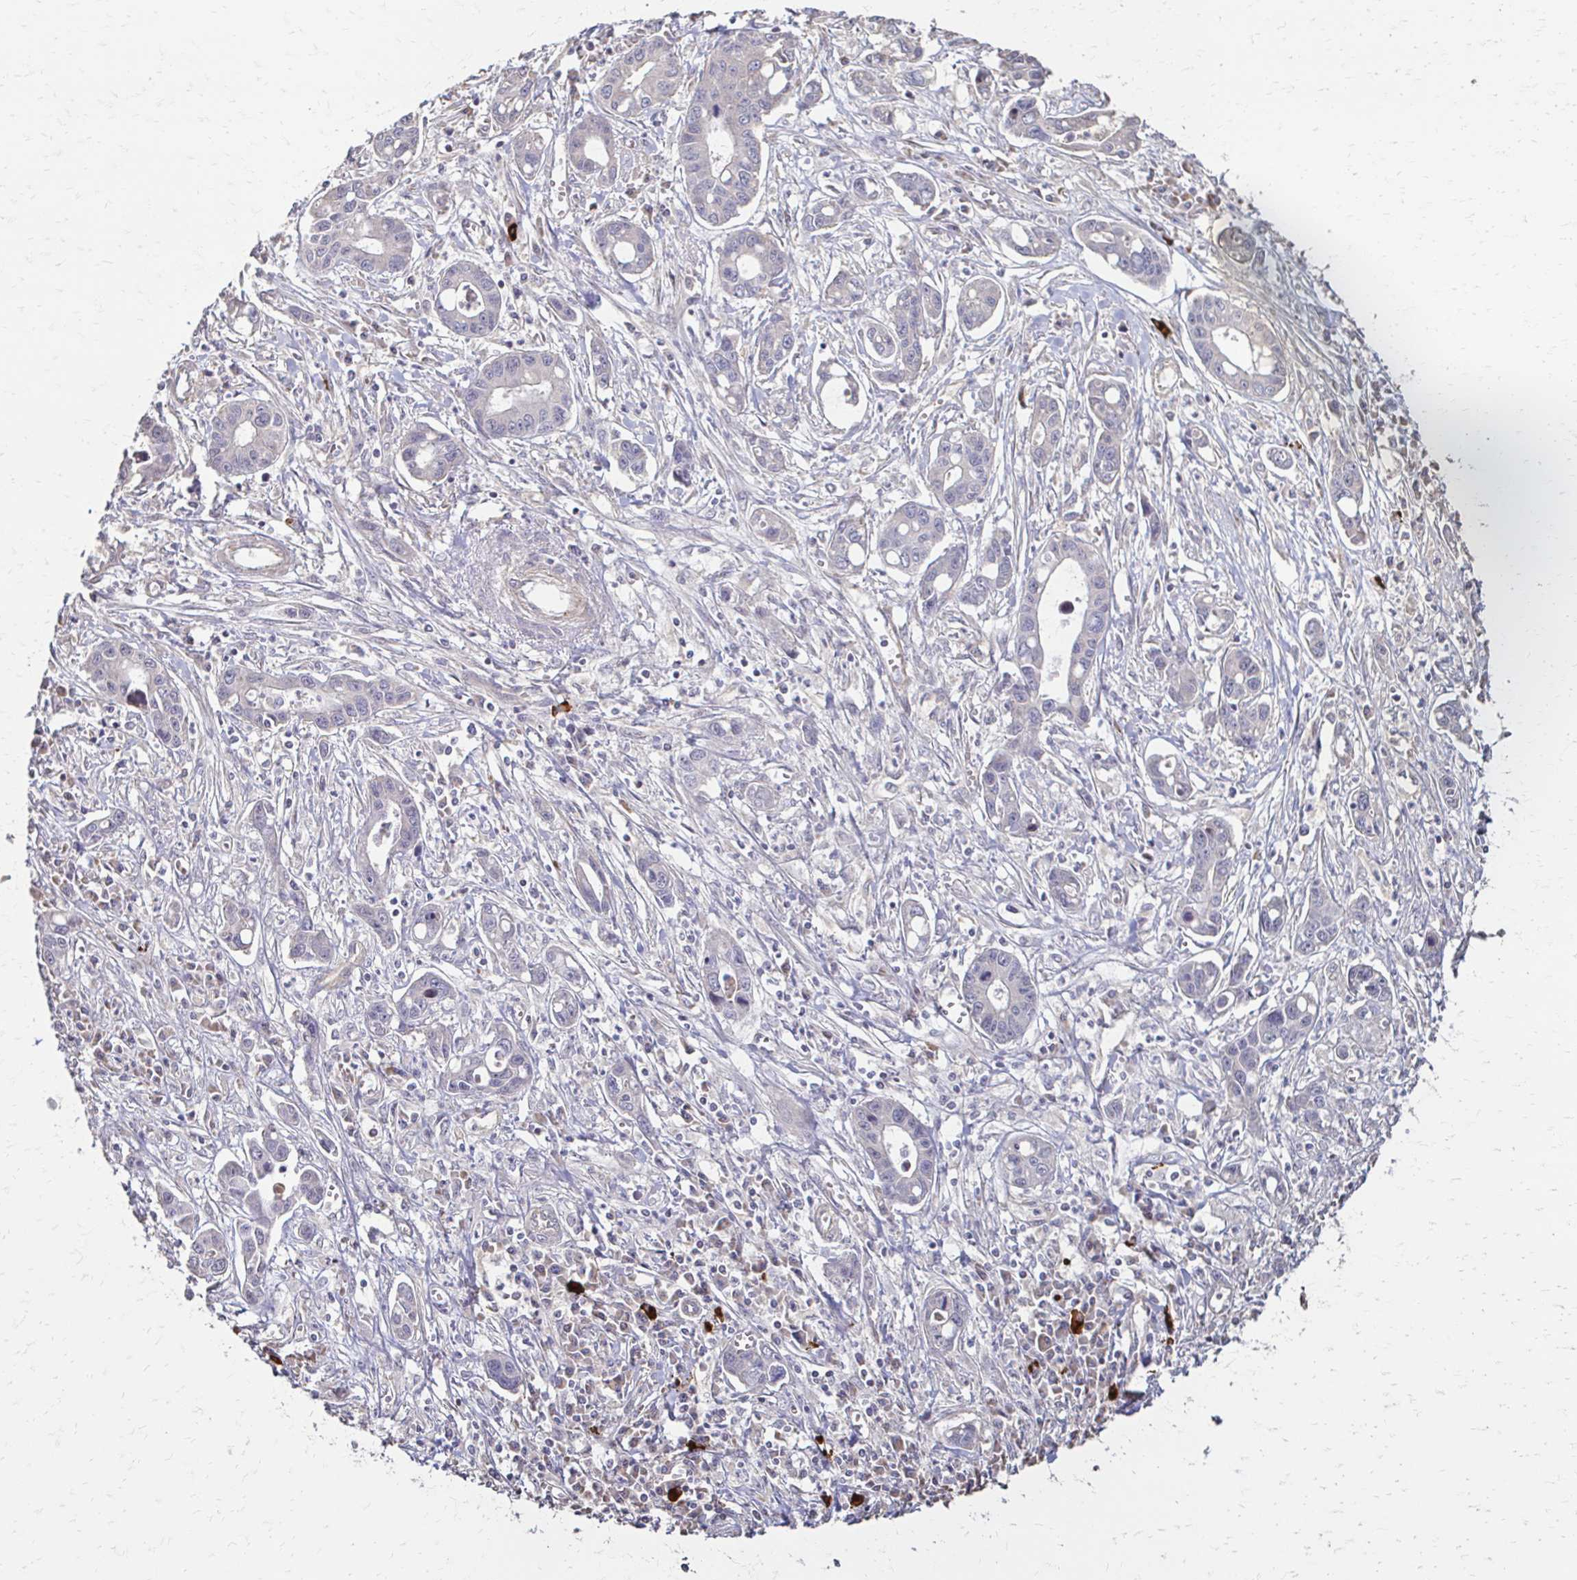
{"staining": {"intensity": "negative", "quantity": "none", "location": "none"}, "tissue": "liver cancer", "cell_type": "Tumor cells", "image_type": "cancer", "snomed": [{"axis": "morphology", "description": "Cholangiocarcinoma"}, {"axis": "topography", "description": "Liver"}], "caption": "High power microscopy micrograph of an immunohistochemistry (IHC) image of liver cholangiocarcinoma, revealing no significant staining in tumor cells.", "gene": "IL18BP", "patient": {"sex": "male", "age": 58}}